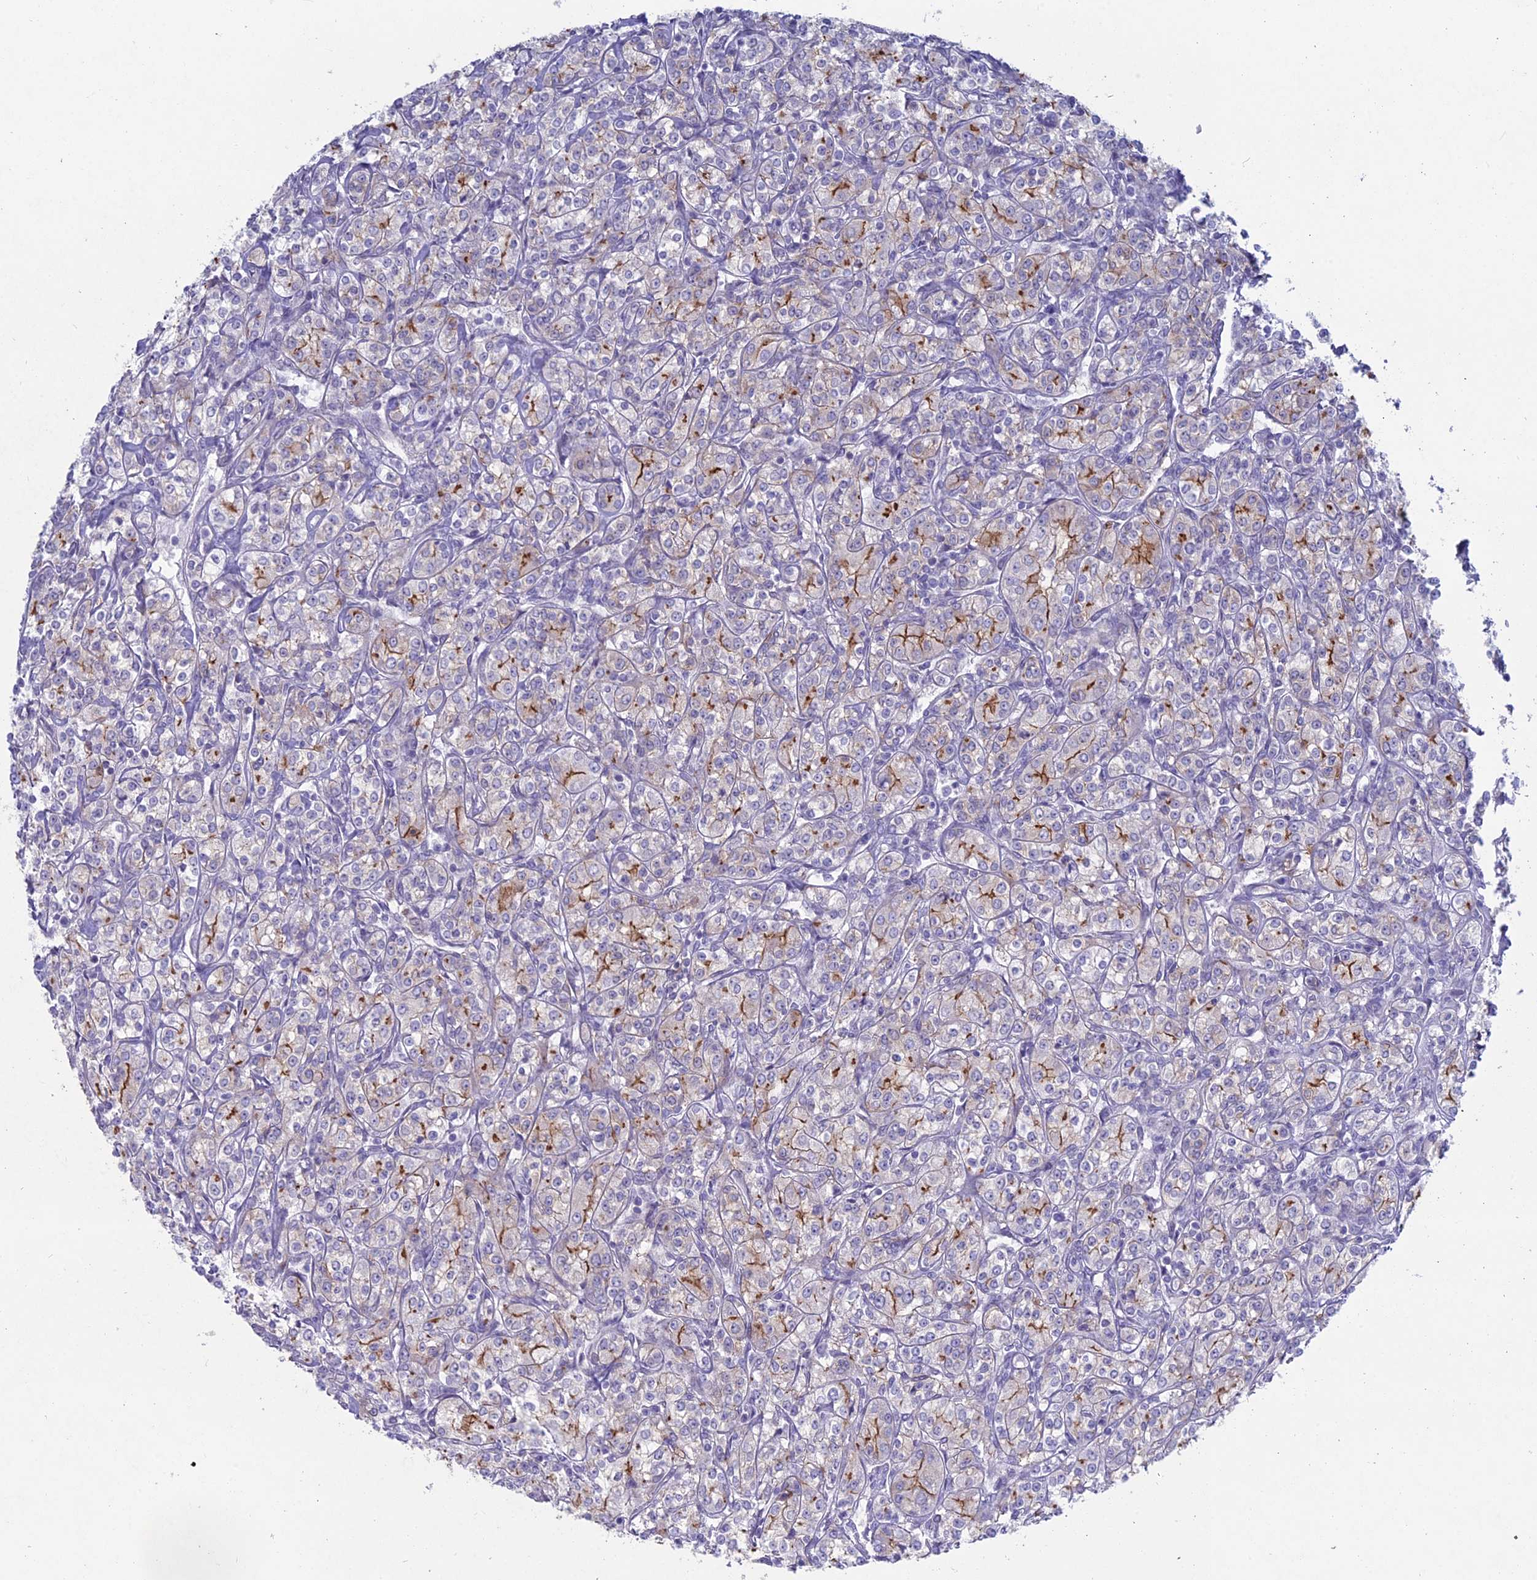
{"staining": {"intensity": "moderate", "quantity": "<25%", "location": "cytoplasmic/membranous"}, "tissue": "renal cancer", "cell_type": "Tumor cells", "image_type": "cancer", "snomed": [{"axis": "morphology", "description": "Adenocarcinoma, NOS"}, {"axis": "topography", "description": "Kidney"}], "caption": "Human renal cancer stained for a protein (brown) exhibits moderate cytoplasmic/membranous positive positivity in about <25% of tumor cells.", "gene": "MYO5B", "patient": {"sex": "male", "age": 77}}